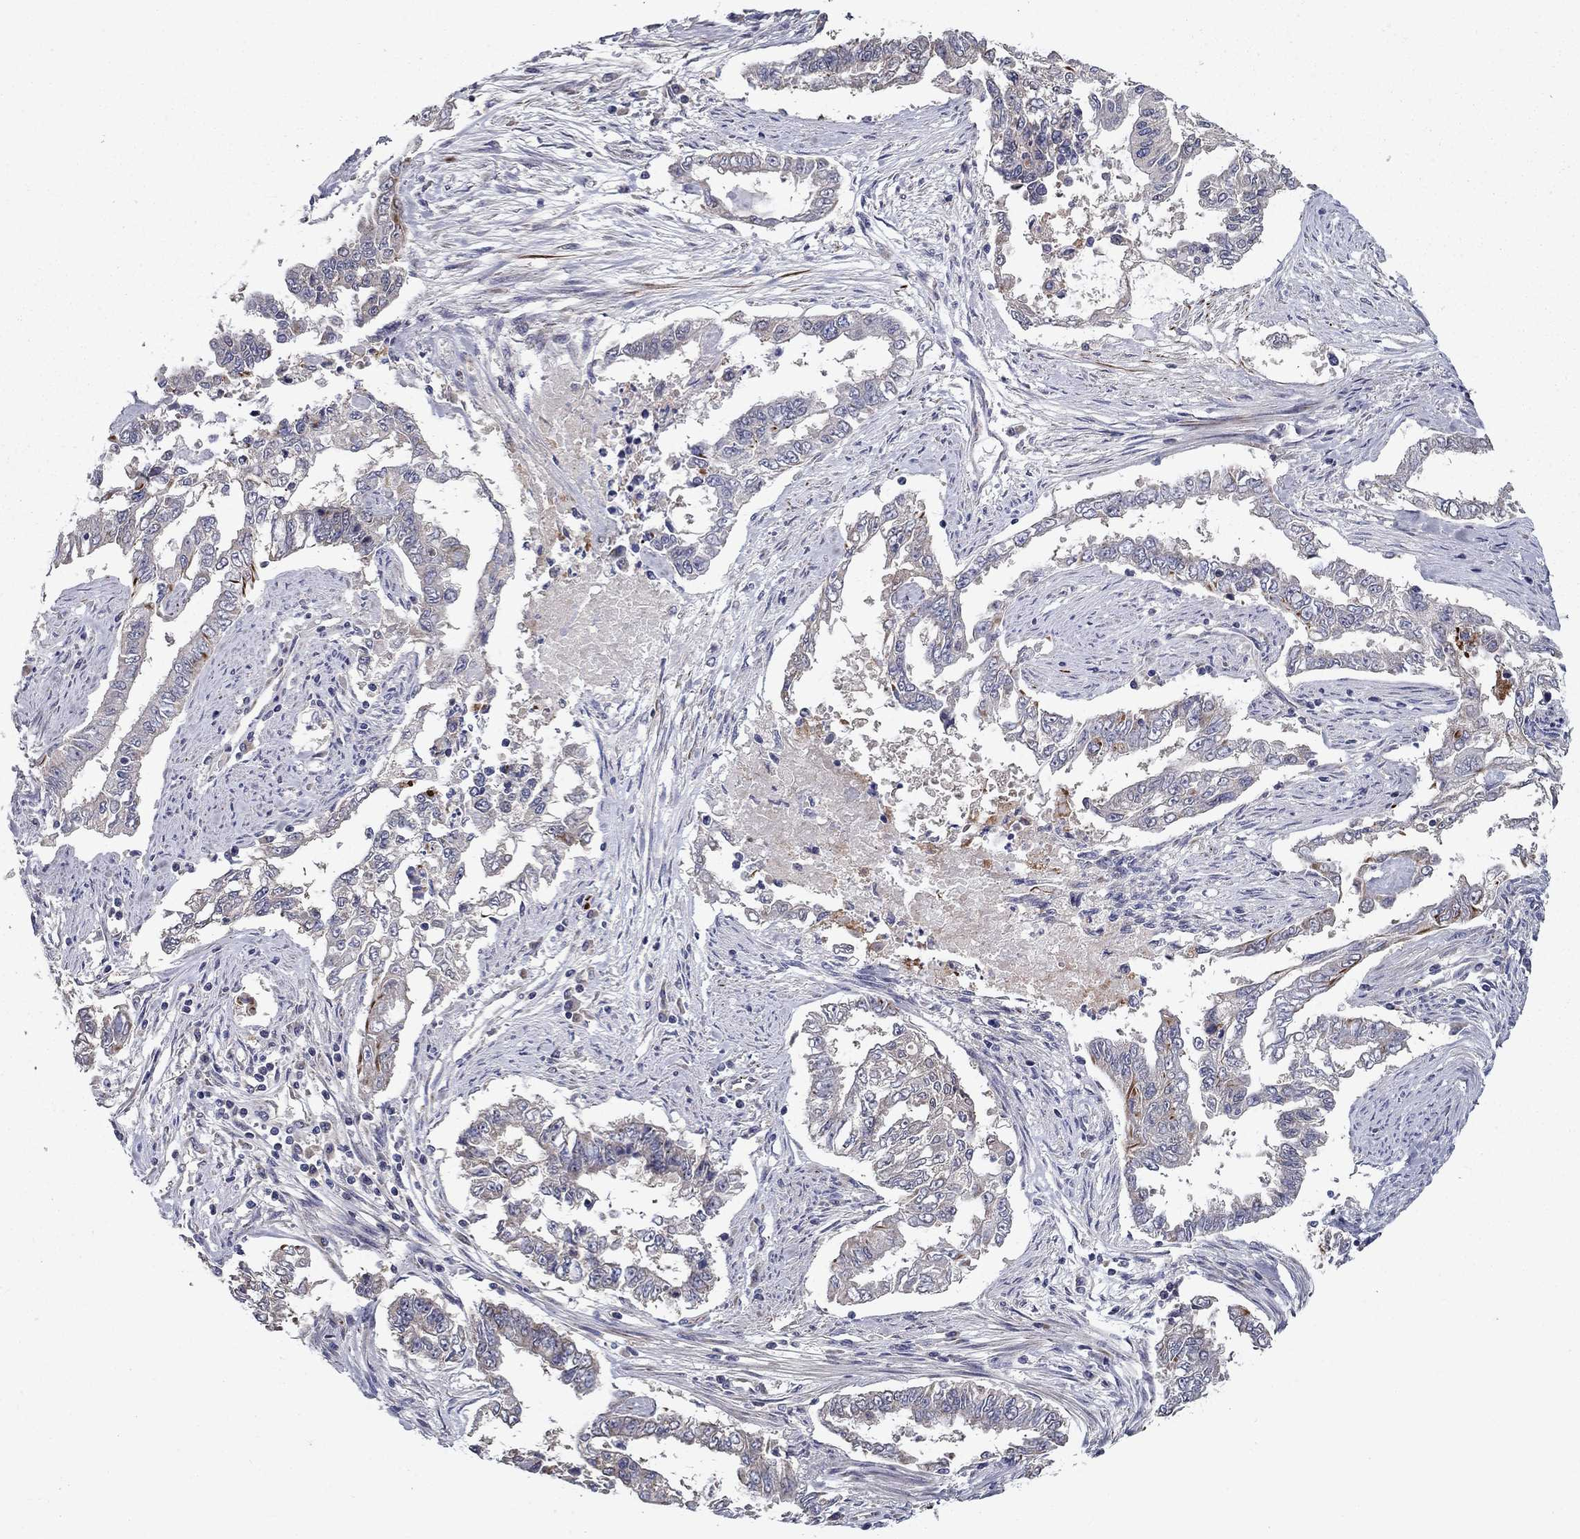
{"staining": {"intensity": "weak", "quantity": "<25%", "location": "cytoplasmic/membranous"}, "tissue": "endometrial cancer", "cell_type": "Tumor cells", "image_type": "cancer", "snomed": [{"axis": "morphology", "description": "Adenocarcinoma, NOS"}, {"axis": "topography", "description": "Uterus"}], "caption": "IHC photomicrograph of neoplastic tissue: endometrial cancer (adenocarcinoma) stained with DAB reveals no significant protein positivity in tumor cells.", "gene": "LACTB2", "patient": {"sex": "female", "age": 59}}